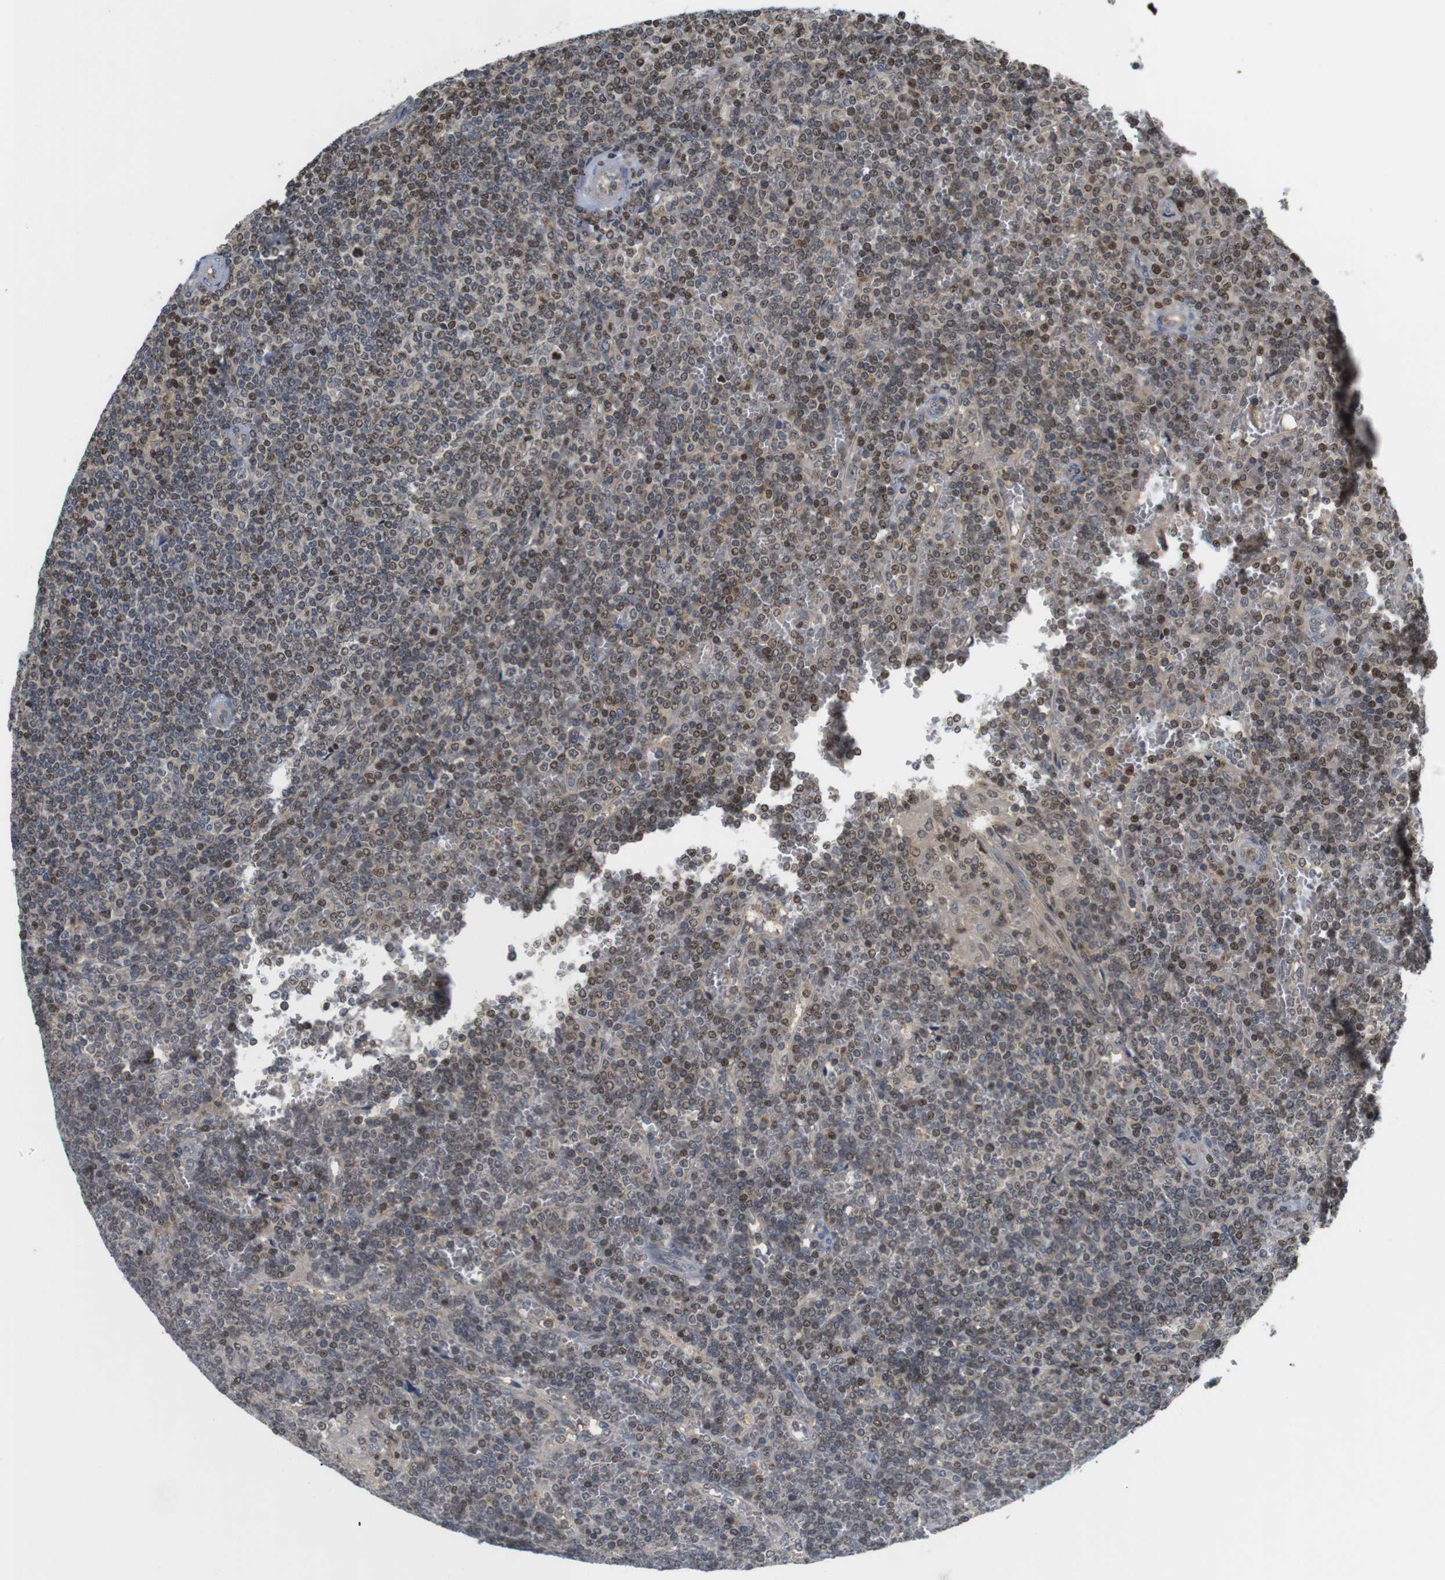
{"staining": {"intensity": "moderate", "quantity": "<25%", "location": "nuclear"}, "tissue": "lymphoma", "cell_type": "Tumor cells", "image_type": "cancer", "snomed": [{"axis": "morphology", "description": "Malignant lymphoma, non-Hodgkin's type, Low grade"}, {"axis": "topography", "description": "Spleen"}], "caption": "Immunohistochemistry photomicrograph of neoplastic tissue: lymphoma stained using immunohistochemistry (IHC) reveals low levels of moderate protein expression localized specifically in the nuclear of tumor cells, appearing as a nuclear brown color.", "gene": "MBD1", "patient": {"sex": "female", "age": 19}}